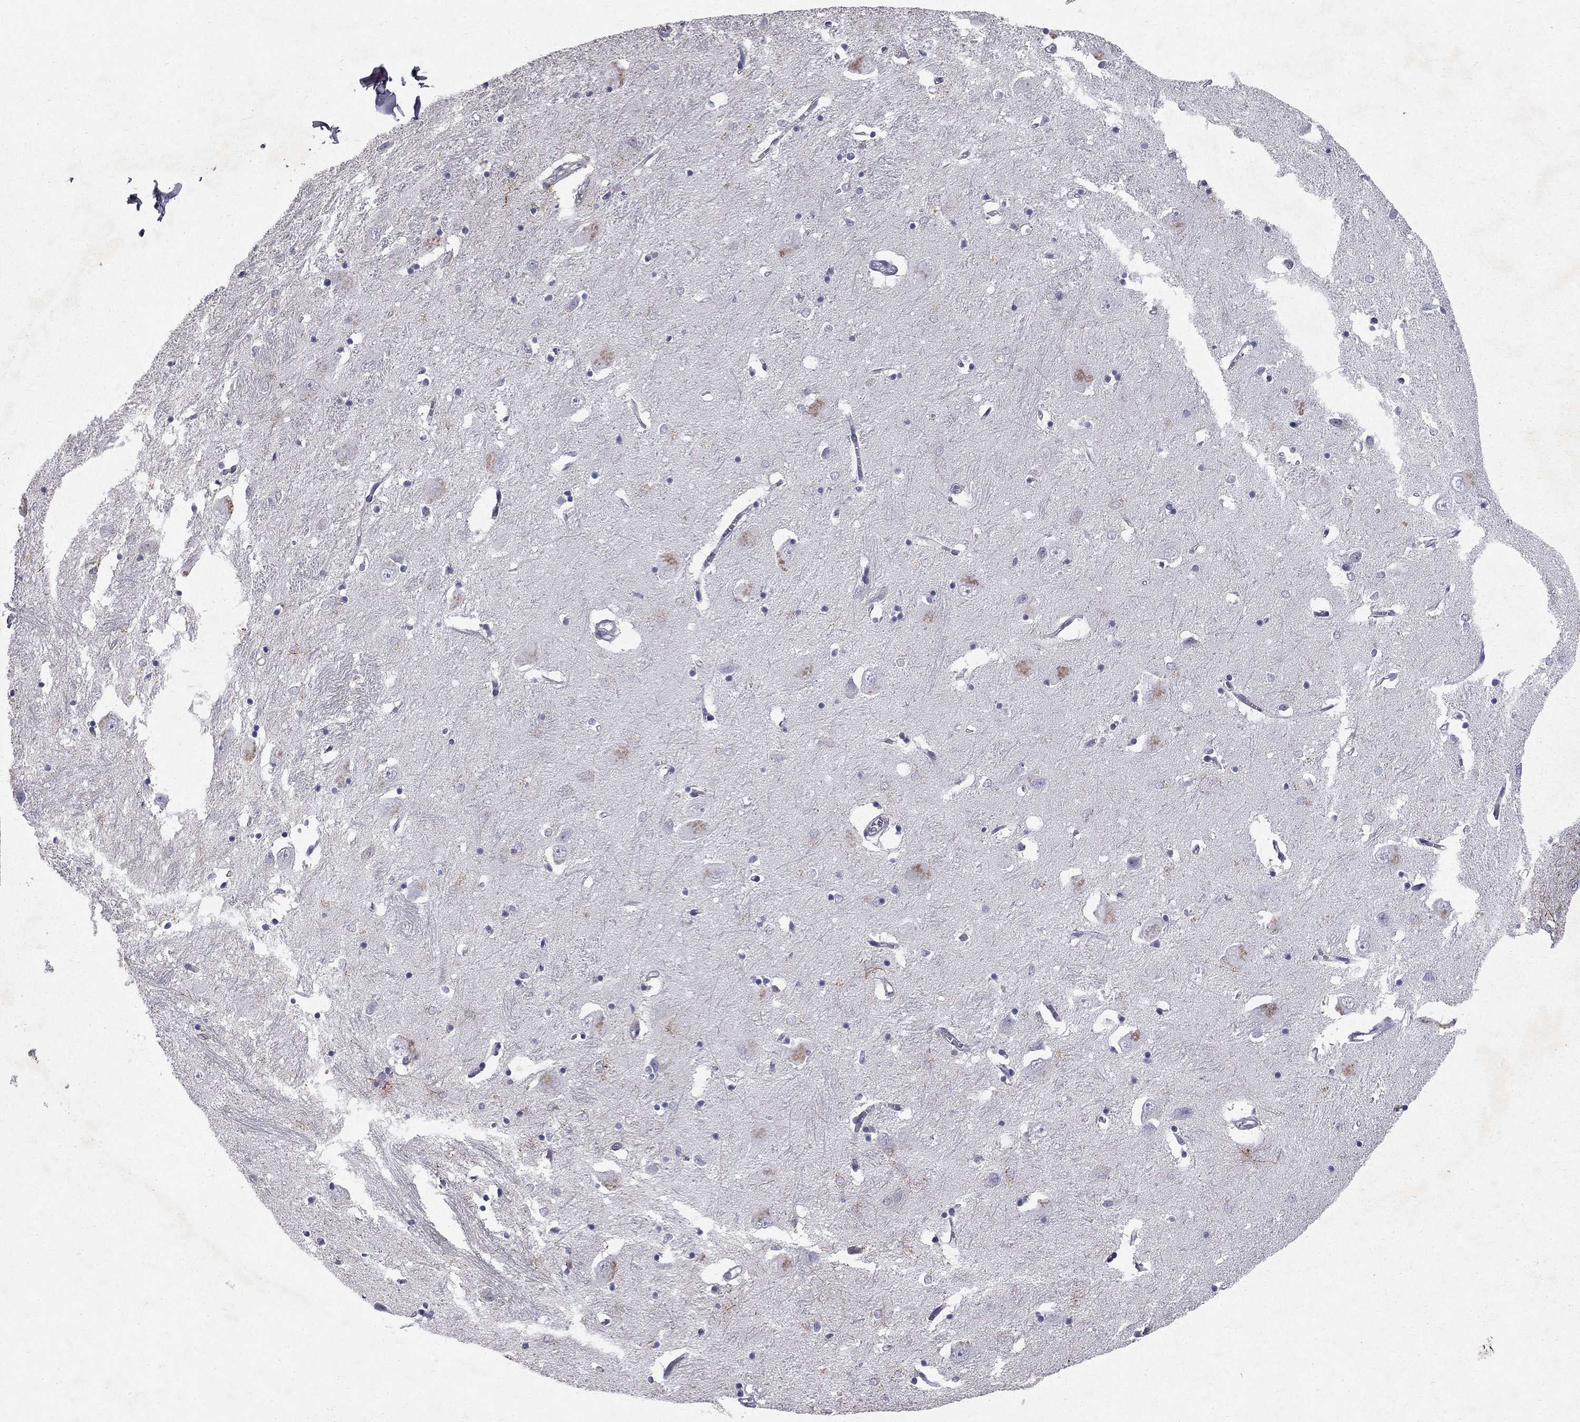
{"staining": {"intensity": "moderate", "quantity": "<25%", "location": "cytoplasmic/membranous"}, "tissue": "caudate", "cell_type": "Glial cells", "image_type": "normal", "snomed": [{"axis": "morphology", "description": "Normal tissue, NOS"}, {"axis": "topography", "description": "Lateral ventricle wall"}], "caption": "Caudate was stained to show a protein in brown. There is low levels of moderate cytoplasmic/membranous staining in about <25% of glial cells.", "gene": "CLIC6", "patient": {"sex": "male", "age": 54}}